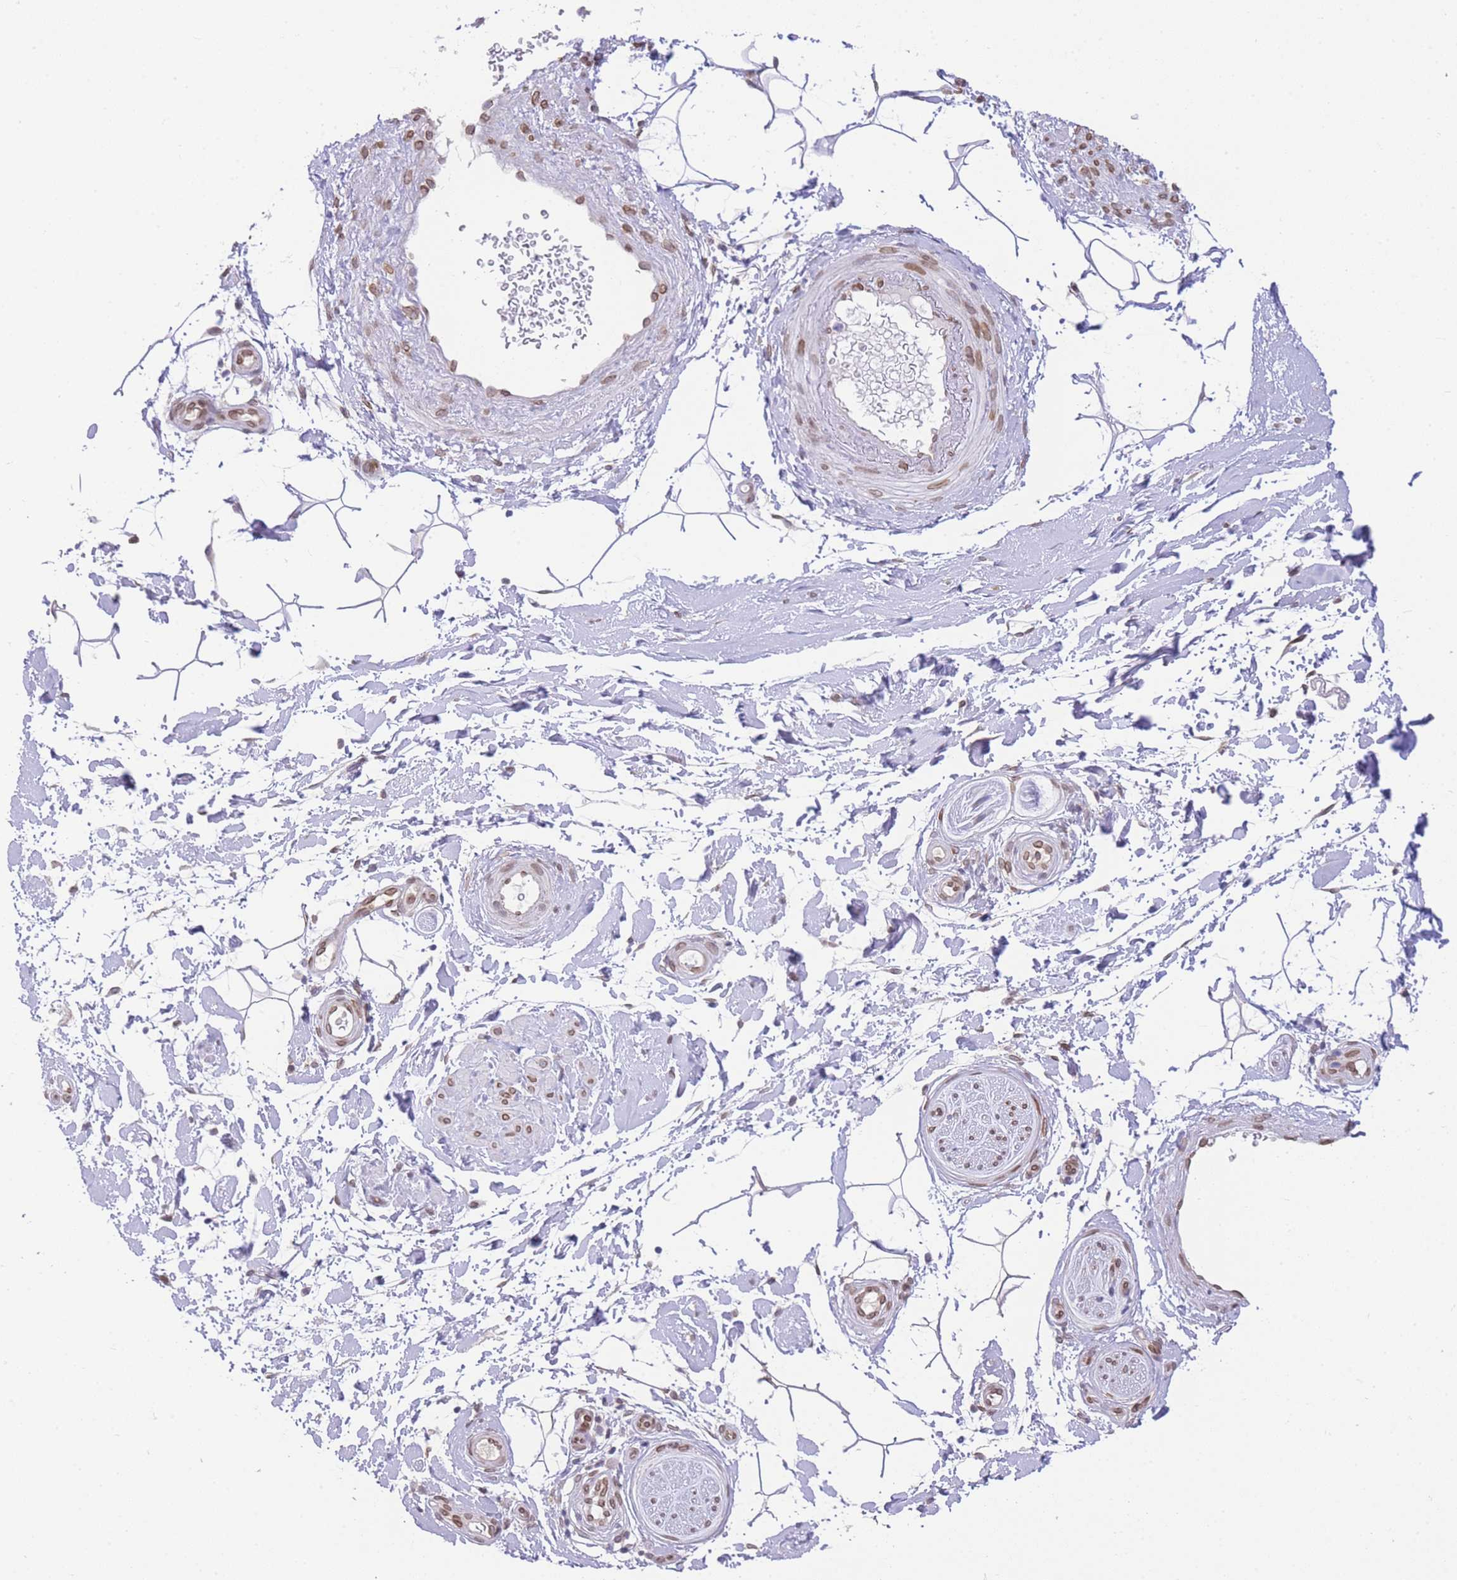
{"staining": {"intensity": "negative", "quantity": "none", "location": "none"}, "tissue": "adipose tissue", "cell_type": "Adipocytes", "image_type": "normal", "snomed": [{"axis": "morphology", "description": "Normal tissue, NOS"}, {"axis": "topography", "description": "Soft tissue"}, {"axis": "topography", "description": "Adipose tissue"}, {"axis": "topography", "description": "Vascular tissue"}, {"axis": "topography", "description": "Peripheral nerve tissue"}], "caption": "The image reveals no significant positivity in adipocytes of adipose tissue.", "gene": "OR10AD1", "patient": {"sex": "male", "age": 74}}